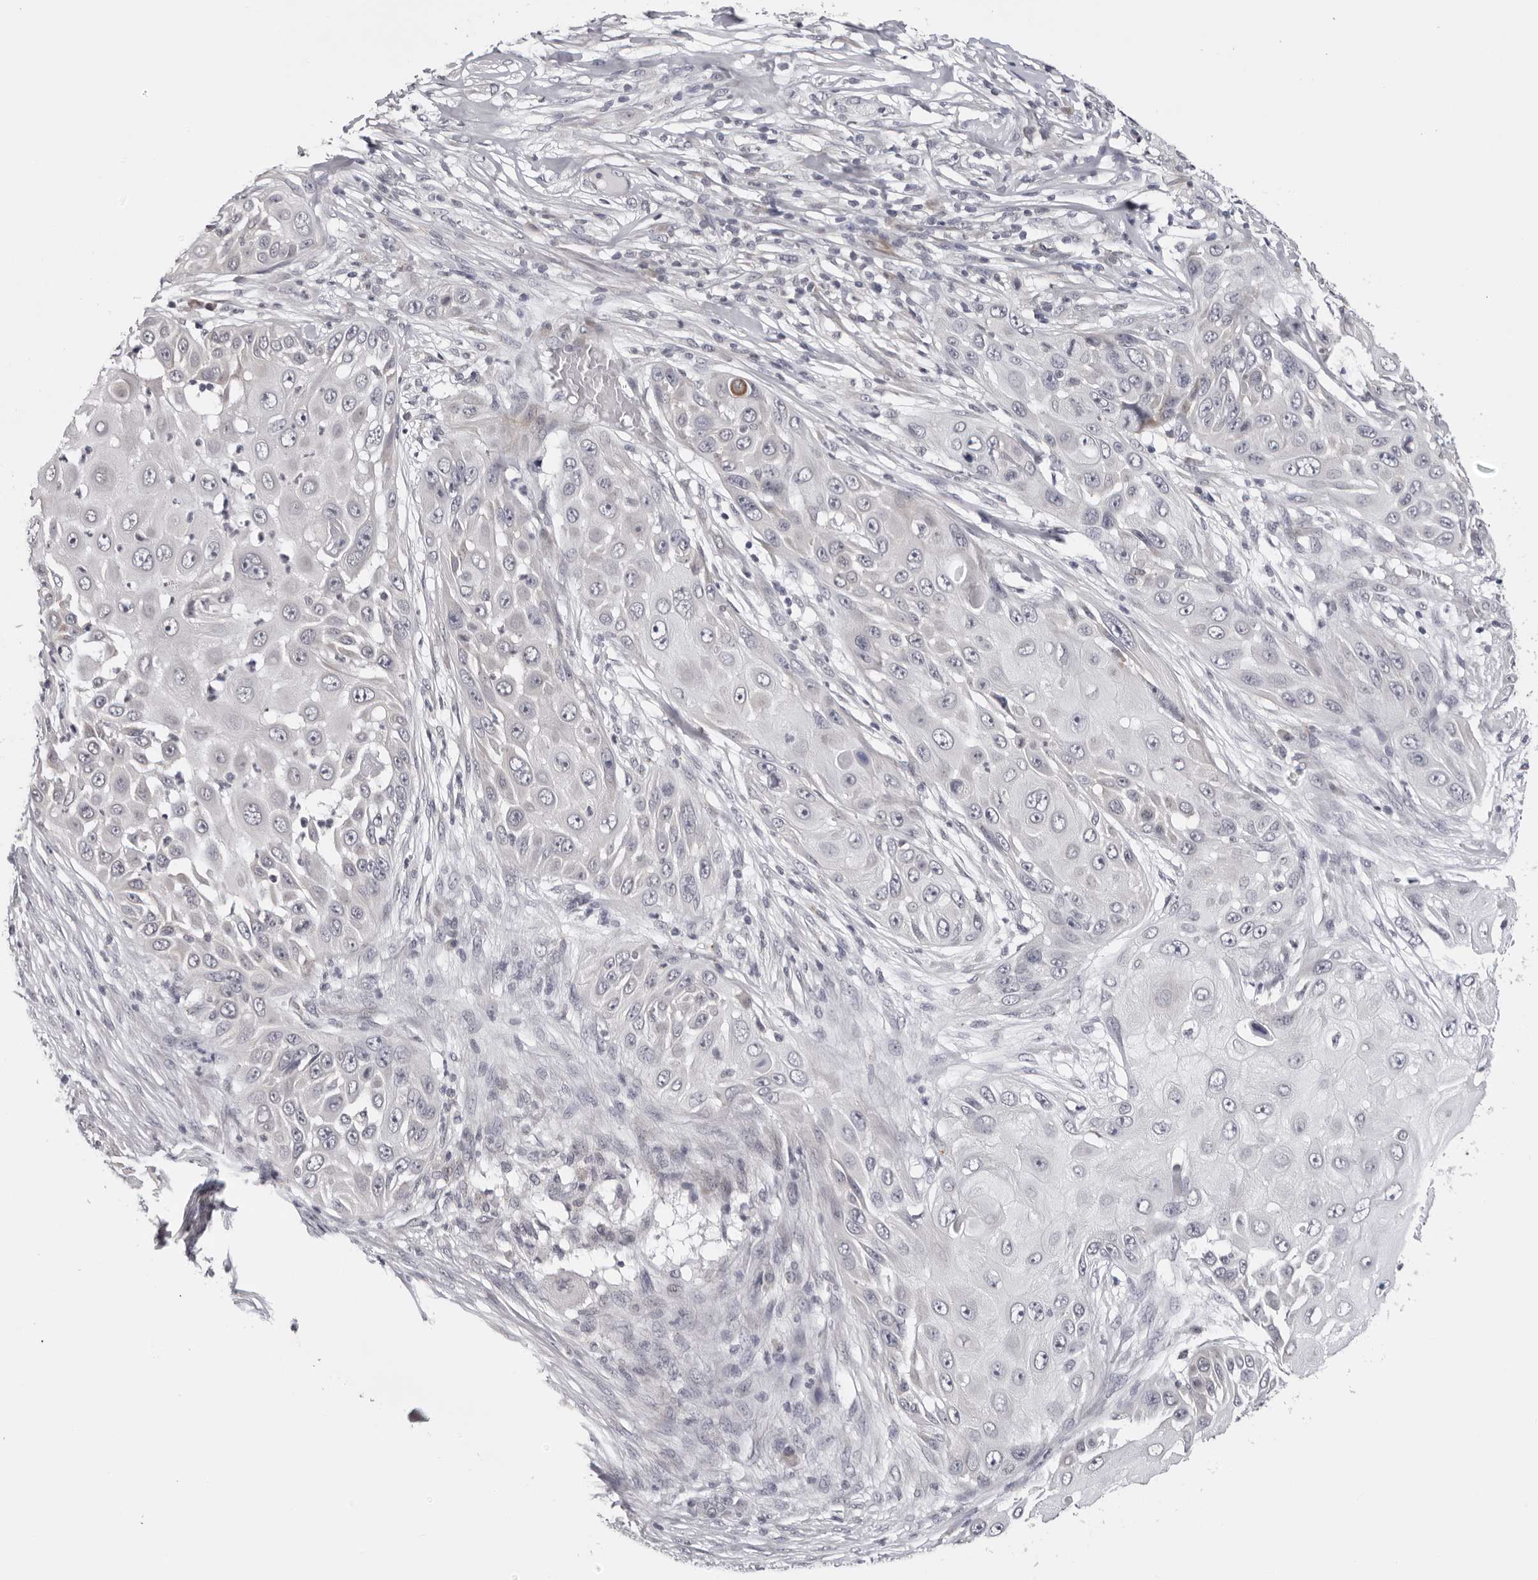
{"staining": {"intensity": "negative", "quantity": "none", "location": "none"}, "tissue": "skin cancer", "cell_type": "Tumor cells", "image_type": "cancer", "snomed": [{"axis": "morphology", "description": "Squamous cell carcinoma, NOS"}, {"axis": "topography", "description": "Skin"}], "caption": "A histopathology image of human squamous cell carcinoma (skin) is negative for staining in tumor cells. (DAB (3,3'-diaminobenzidine) immunohistochemistry with hematoxylin counter stain).", "gene": "PRUNE1", "patient": {"sex": "female", "age": 44}}